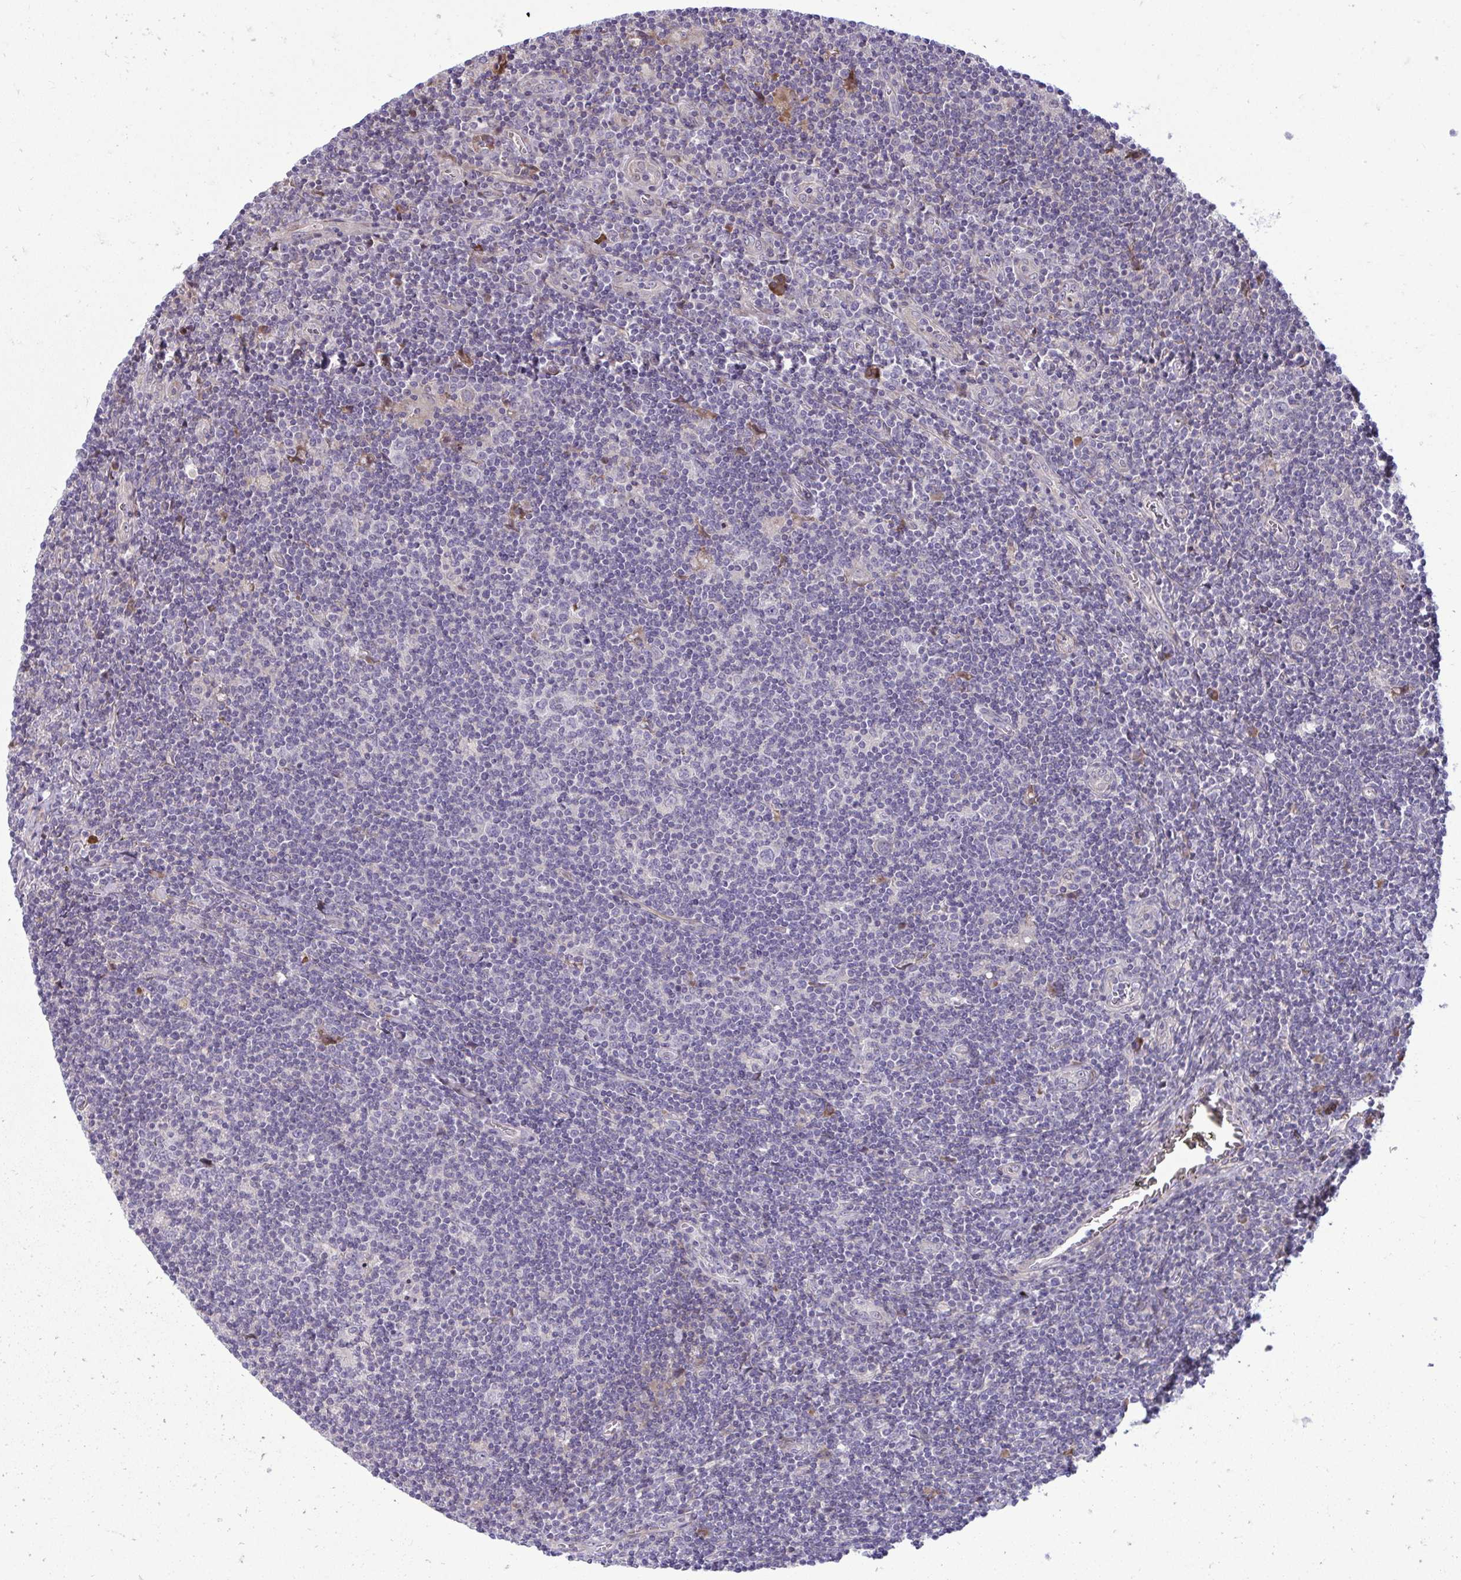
{"staining": {"intensity": "negative", "quantity": "none", "location": "none"}, "tissue": "lymphoma", "cell_type": "Tumor cells", "image_type": "cancer", "snomed": [{"axis": "morphology", "description": "Hodgkin's disease, NOS"}, {"axis": "topography", "description": "Lymph node"}], "caption": "Hodgkin's disease stained for a protein using IHC exhibits no positivity tumor cells.", "gene": "ZSCAN9", "patient": {"sex": "male", "age": 40}}